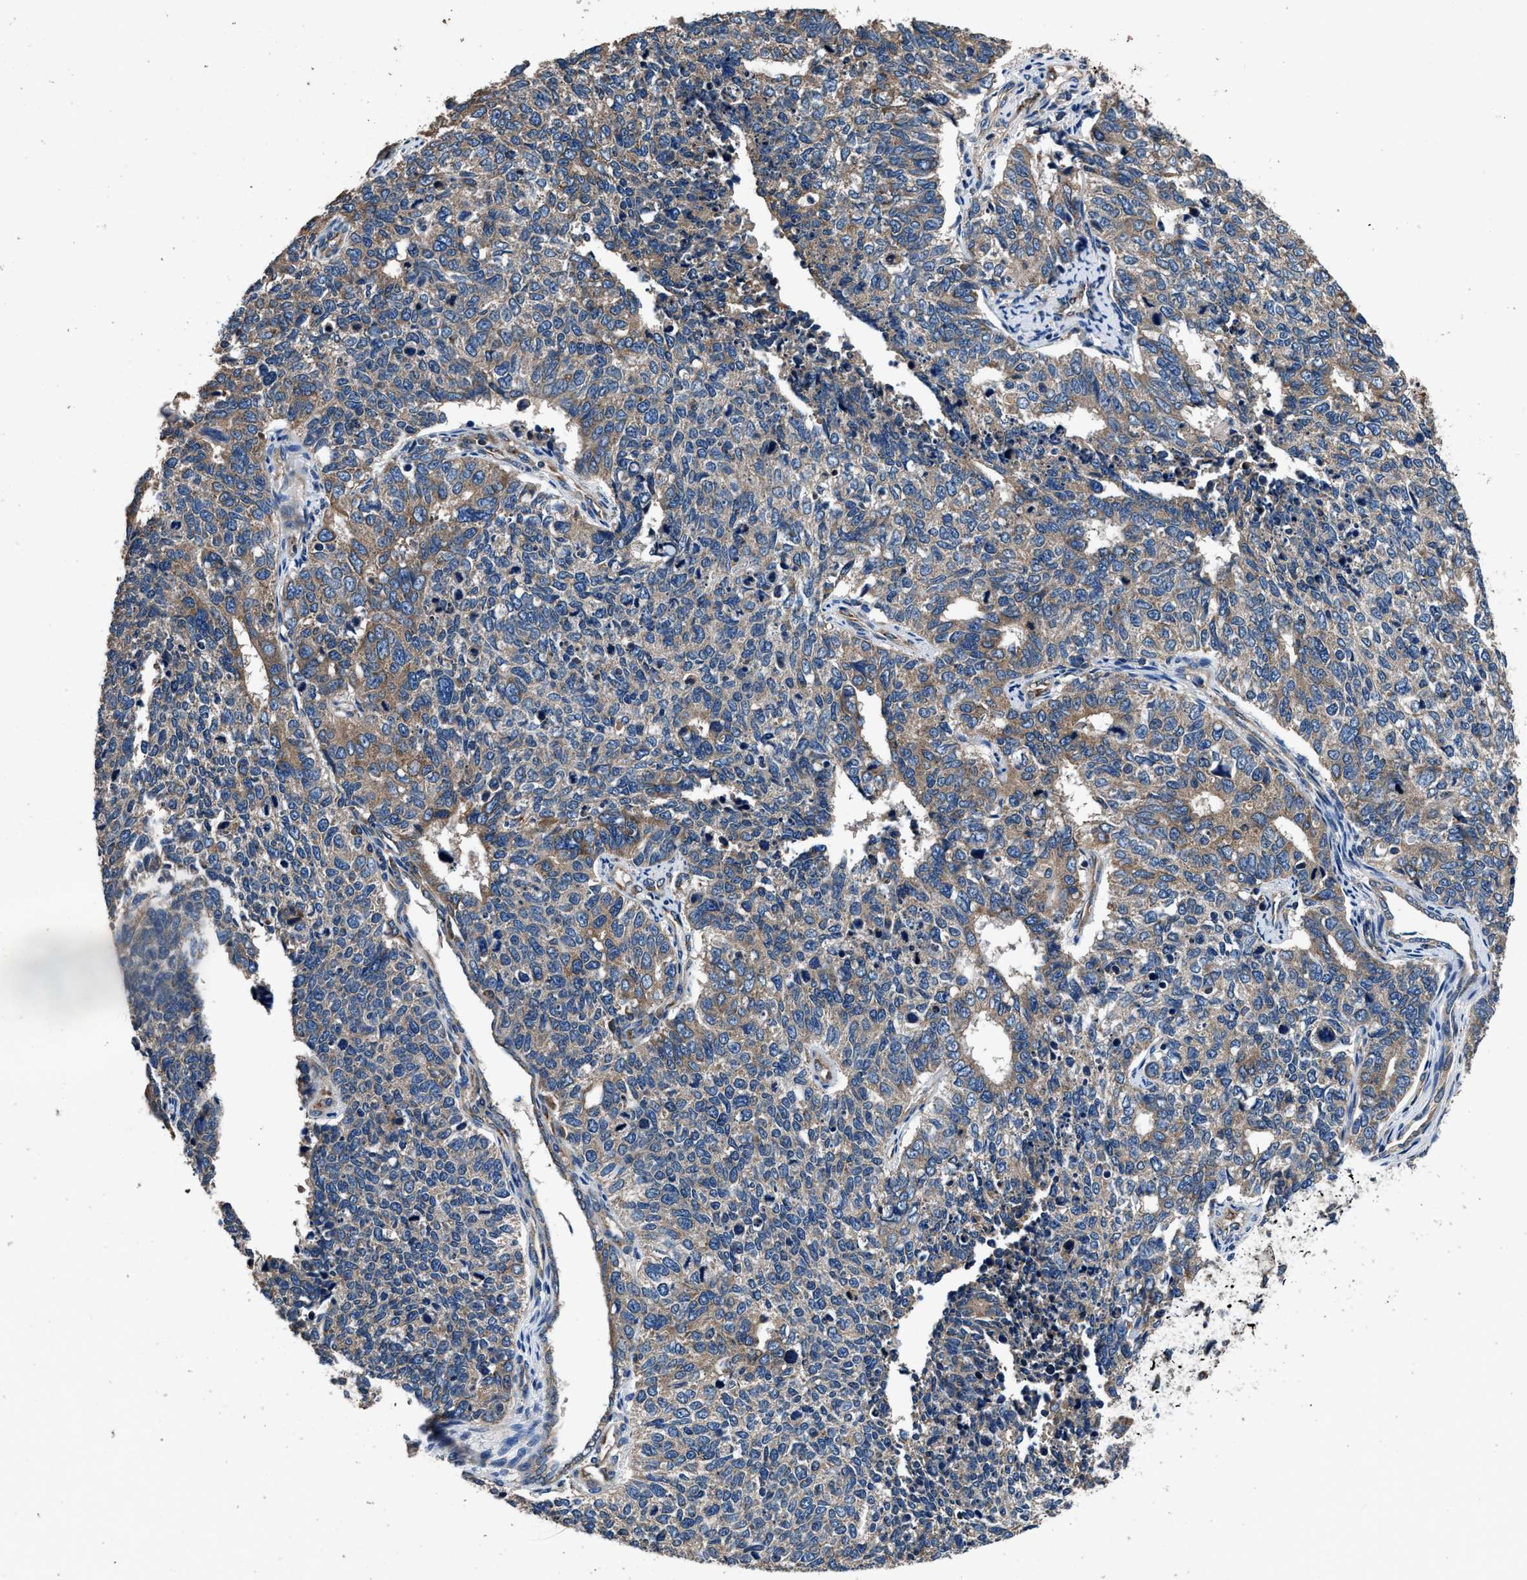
{"staining": {"intensity": "moderate", "quantity": ">75%", "location": "cytoplasmic/membranous"}, "tissue": "cervical cancer", "cell_type": "Tumor cells", "image_type": "cancer", "snomed": [{"axis": "morphology", "description": "Squamous cell carcinoma, NOS"}, {"axis": "topography", "description": "Cervix"}], "caption": "A brown stain labels moderate cytoplasmic/membranous positivity of a protein in human cervical cancer (squamous cell carcinoma) tumor cells. (DAB (3,3'-diaminobenzidine) IHC with brightfield microscopy, high magnification).", "gene": "DHRS7B", "patient": {"sex": "female", "age": 63}}